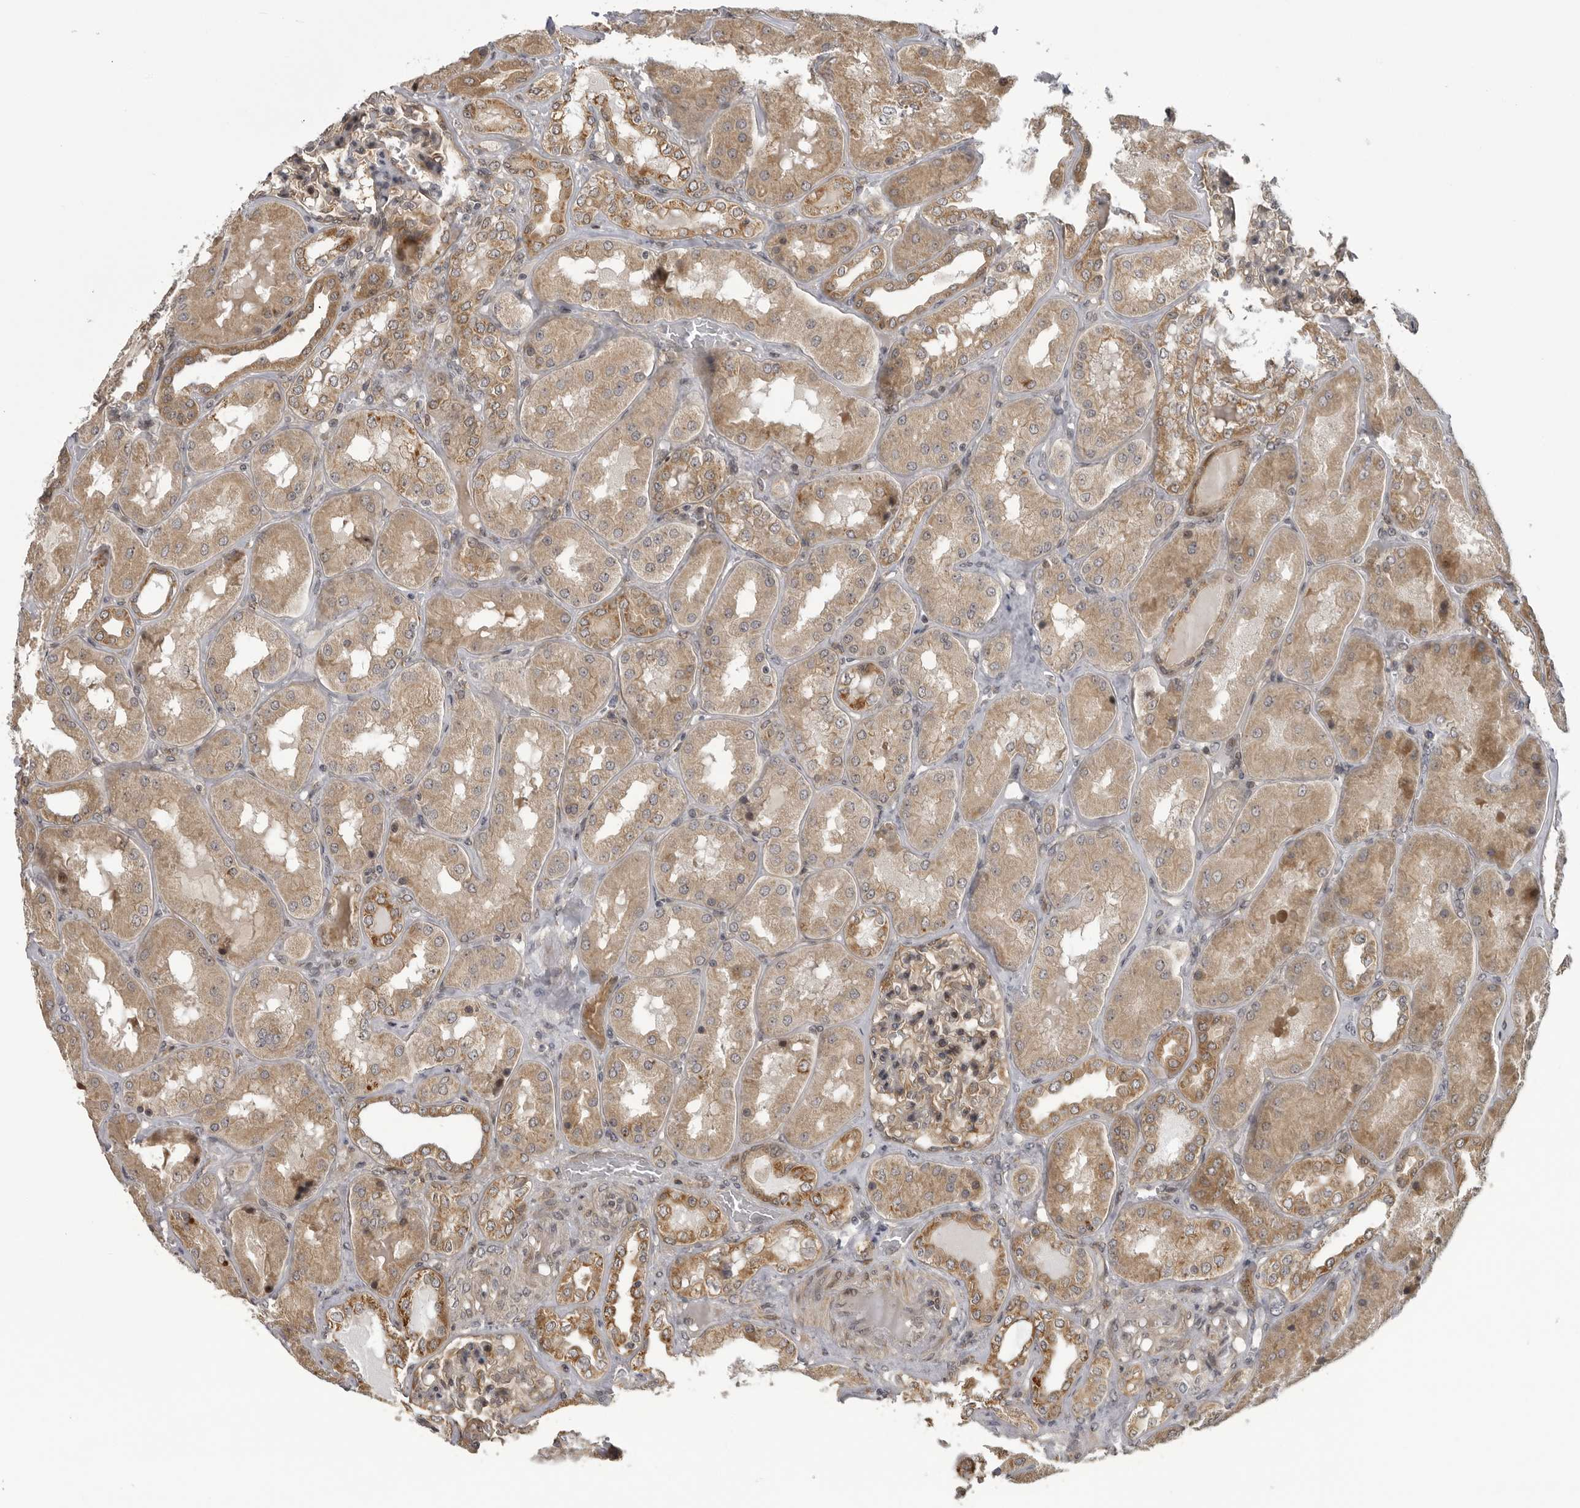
{"staining": {"intensity": "weak", "quantity": ">75%", "location": "cytoplasmic/membranous"}, "tissue": "kidney", "cell_type": "Cells in glomeruli", "image_type": "normal", "snomed": [{"axis": "morphology", "description": "Normal tissue, NOS"}, {"axis": "topography", "description": "Kidney"}], "caption": "Kidney stained for a protein exhibits weak cytoplasmic/membranous positivity in cells in glomeruli. (Brightfield microscopy of DAB IHC at high magnification).", "gene": "DNAH14", "patient": {"sex": "female", "age": 56}}